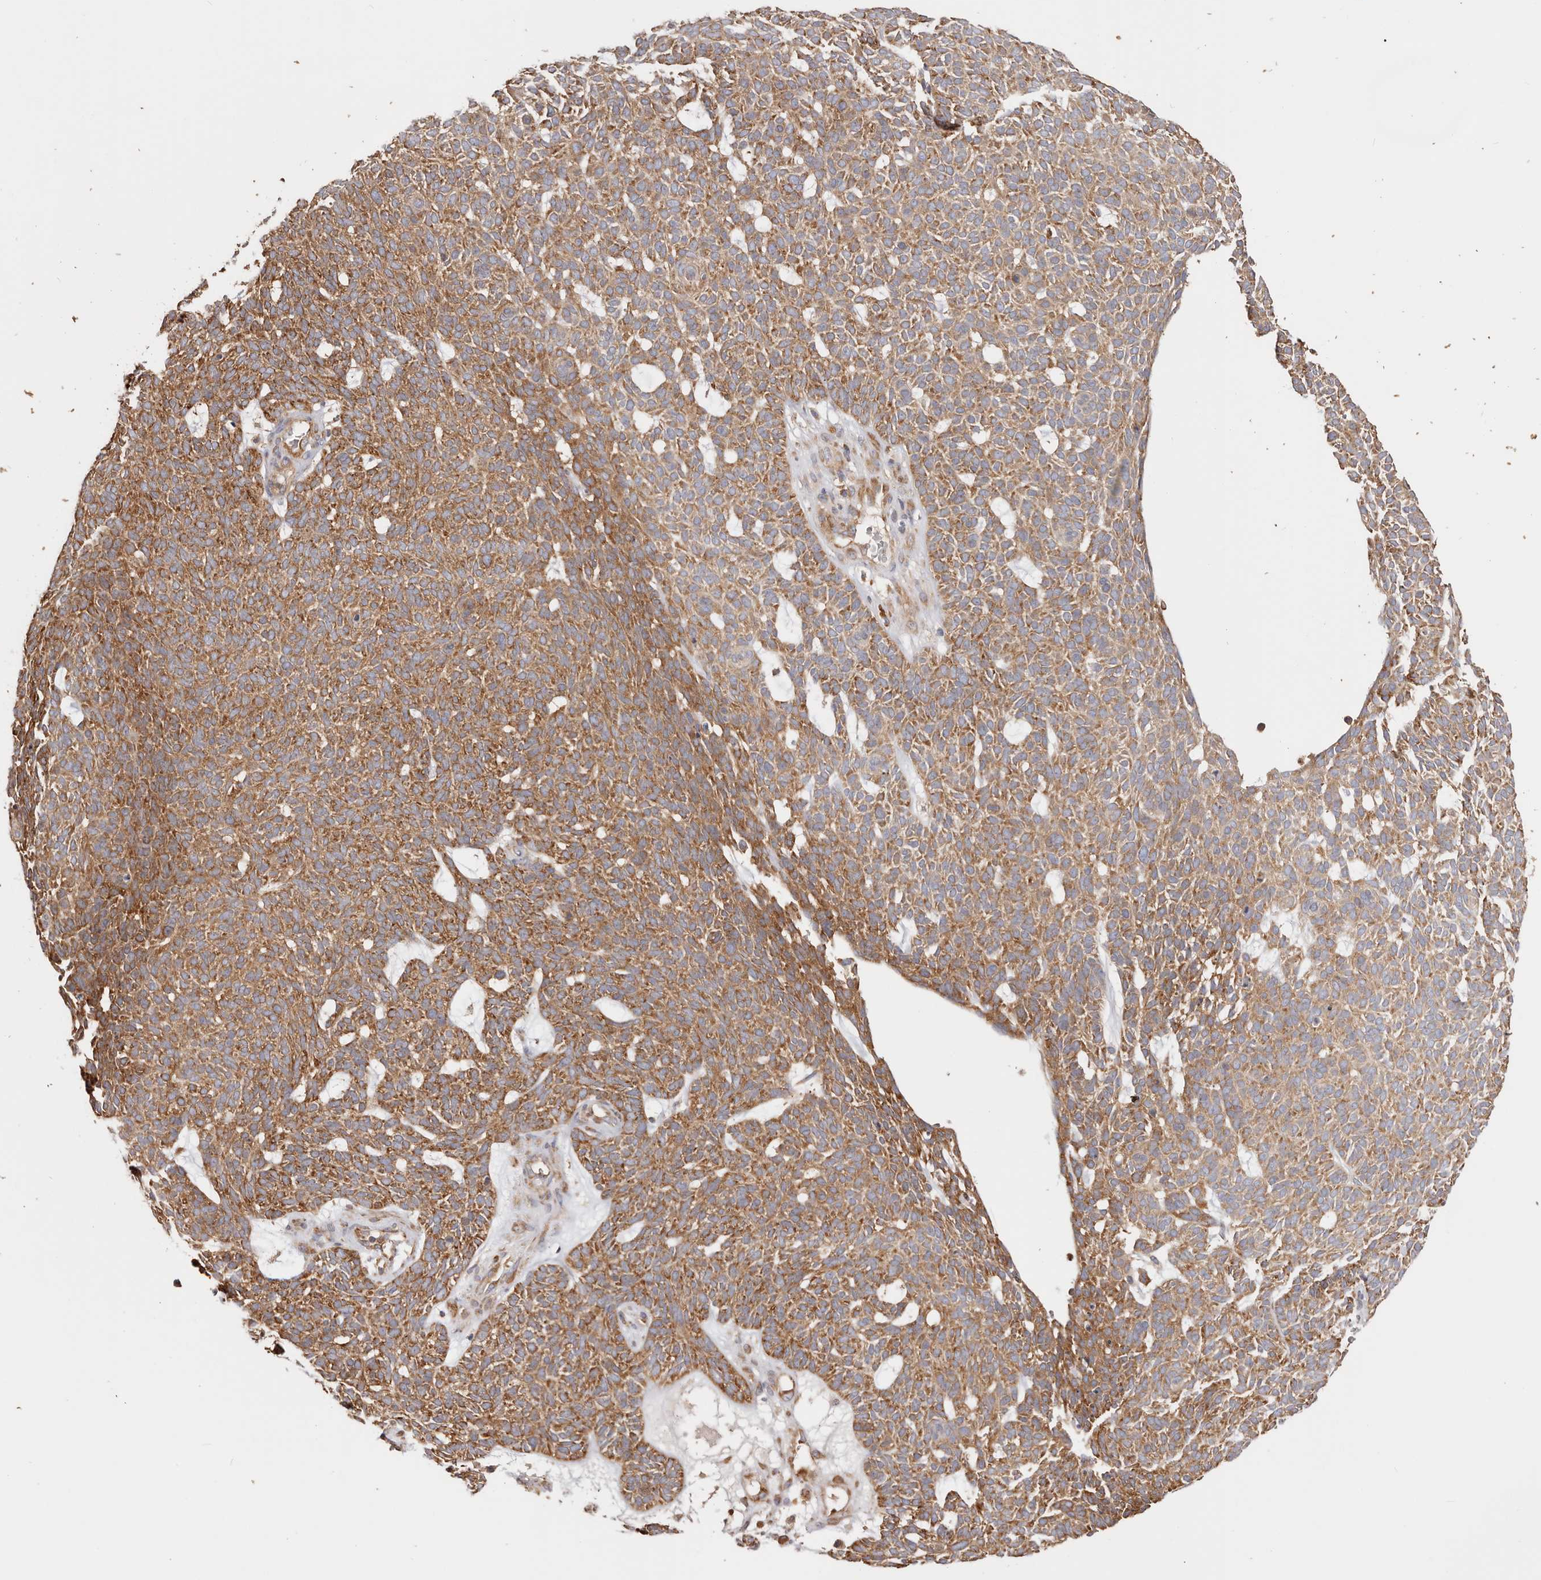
{"staining": {"intensity": "strong", "quantity": ">75%", "location": "cytoplasmic/membranous"}, "tissue": "skin cancer", "cell_type": "Tumor cells", "image_type": "cancer", "snomed": [{"axis": "morphology", "description": "Squamous cell carcinoma, NOS"}, {"axis": "topography", "description": "Skin"}], "caption": "A photomicrograph of skin squamous cell carcinoma stained for a protein exhibits strong cytoplasmic/membranous brown staining in tumor cells.", "gene": "EPRS1", "patient": {"sex": "female", "age": 90}}